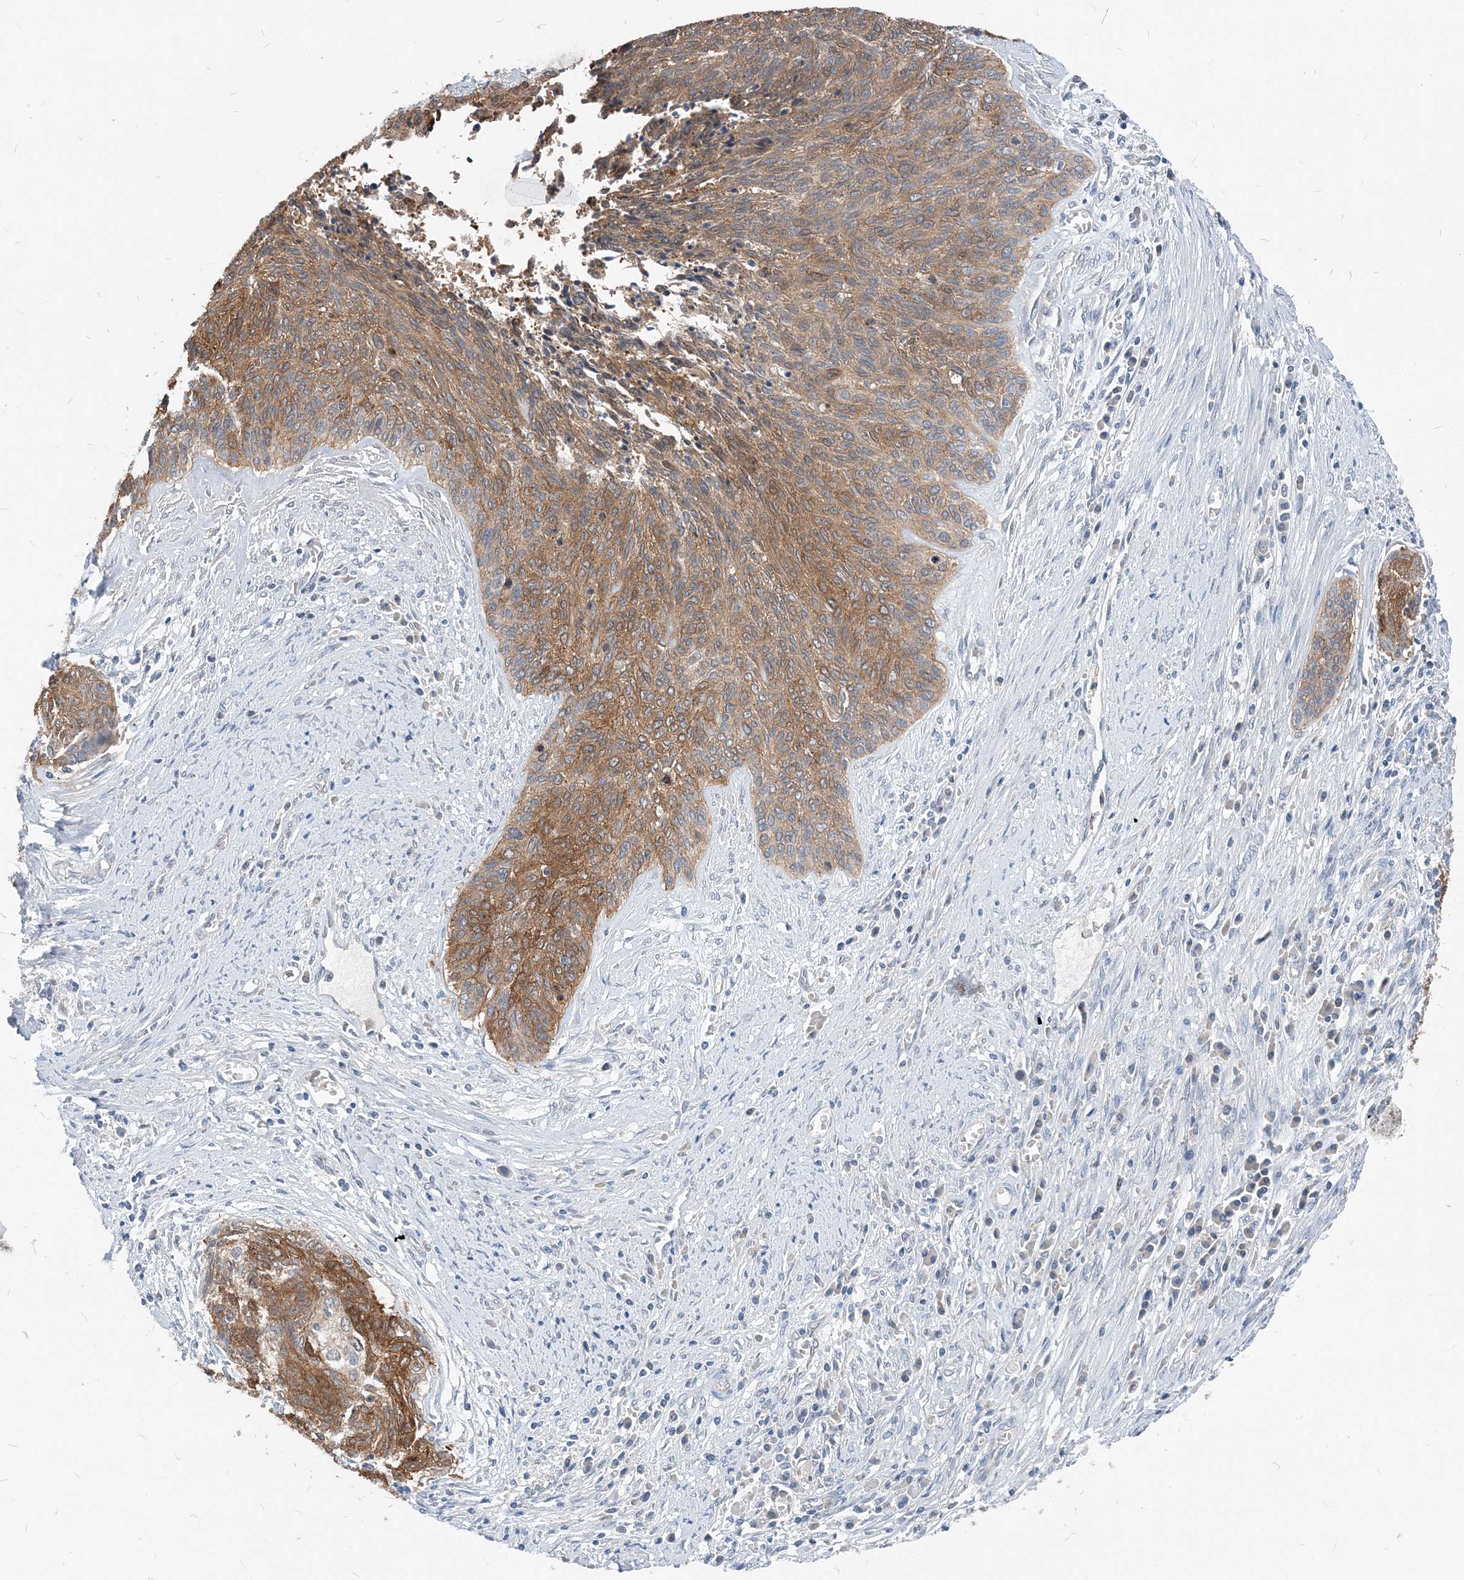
{"staining": {"intensity": "moderate", "quantity": ">75%", "location": "cytoplasmic/membranous"}, "tissue": "cervical cancer", "cell_type": "Tumor cells", "image_type": "cancer", "snomed": [{"axis": "morphology", "description": "Squamous cell carcinoma, NOS"}, {"axis": "topography", "description": "Cervix"}], "caption": "Human cervical squamous cell carcinoma stained with a brown dye reveals moderate cytoplasmic/membranous positive staining in about >75% of tumor cells.", "gene": "NCOA7", "patient": {"sex": "female", "age": 55}}